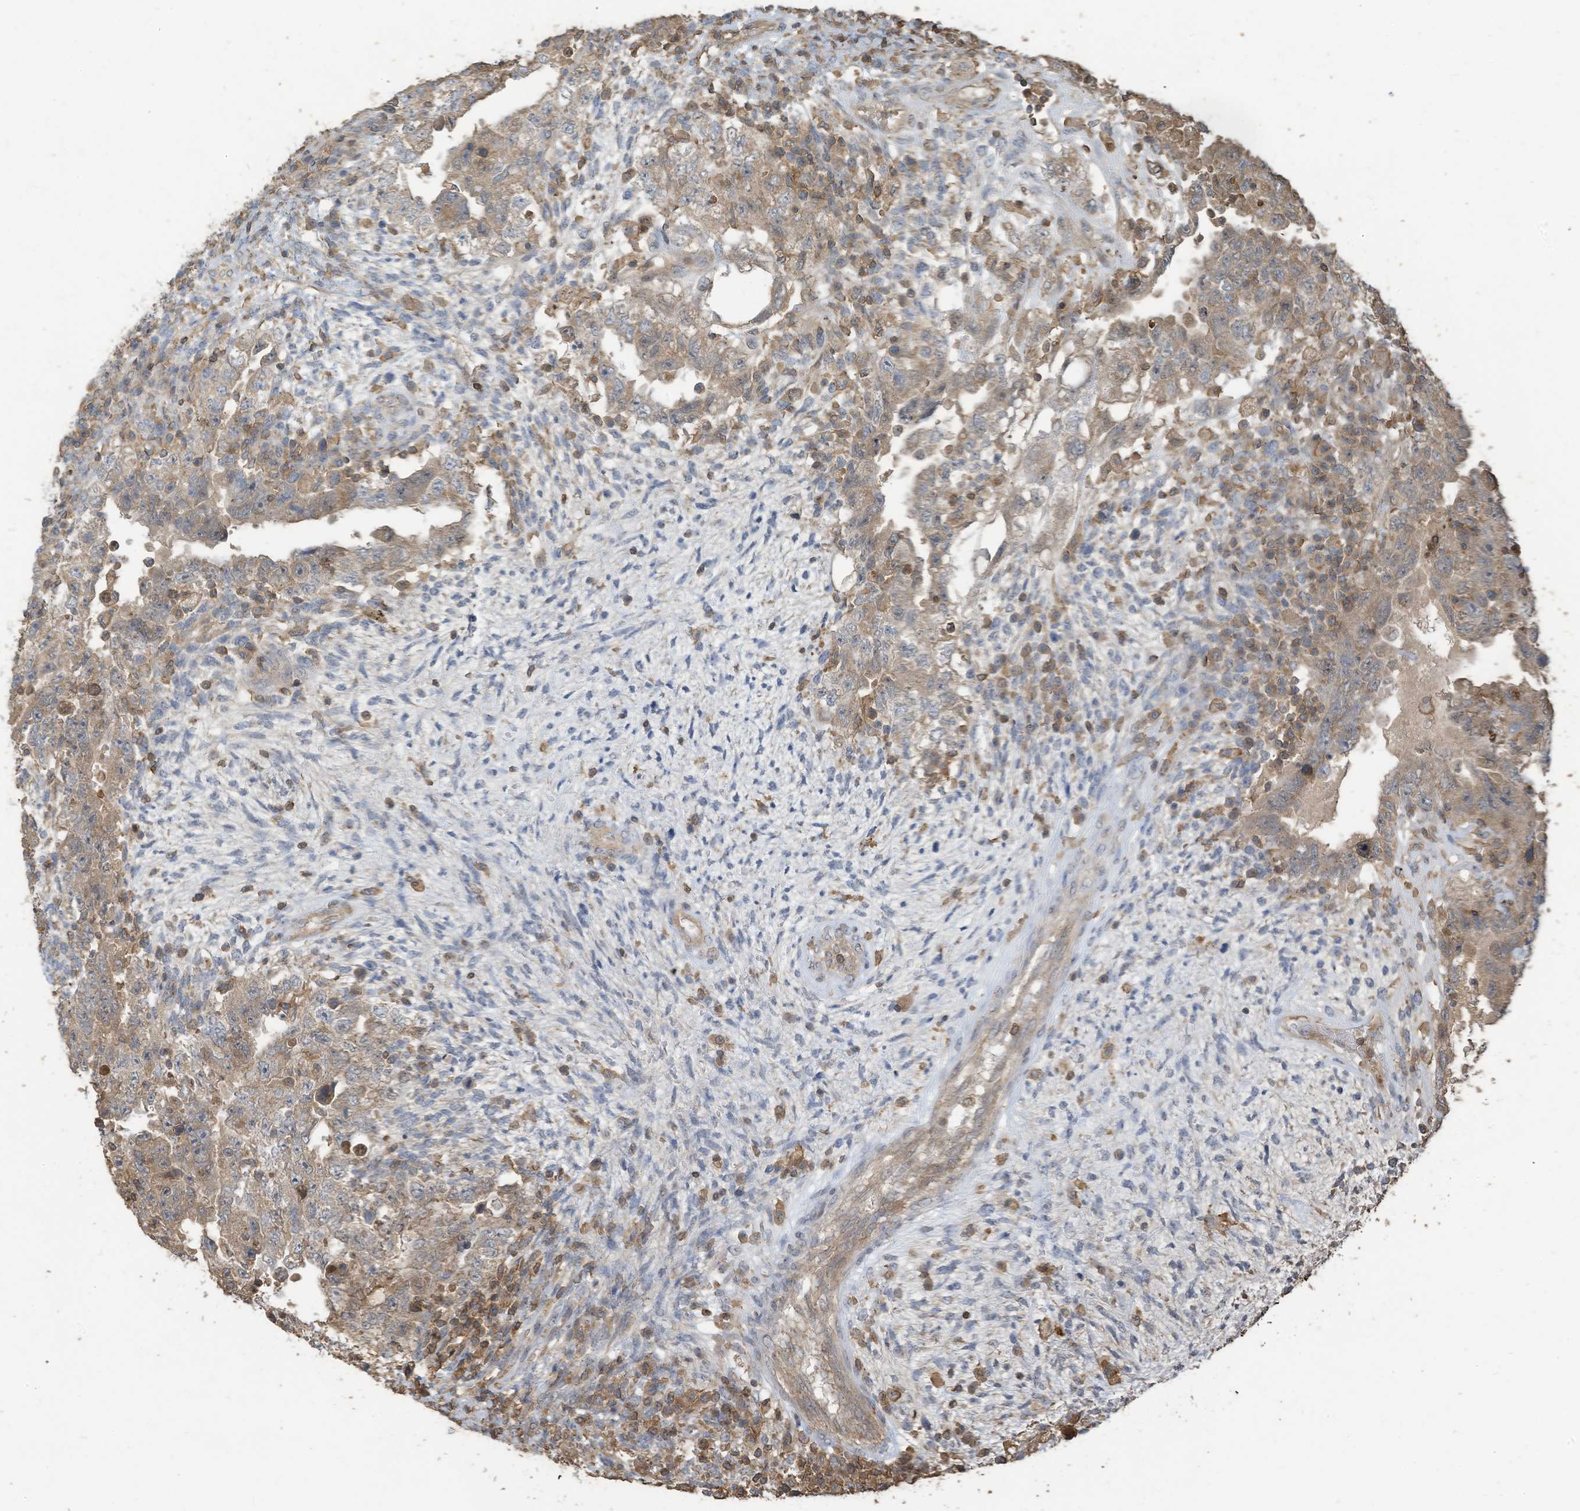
{"staining": {"intensity": "moderate", "quantity": ">75%", "location": "cytoplasmic/membranous"}, "tissue": "testis cancer", "cell_type": "Tumor cells", "image_type": "cancer", "snomed": [{"axis": "morphology", "description": "Carcinoma, Embryonal, NOS"}, {"axis": "topography", "description": "Testis"}], "caption": "Protein staining of testis embryonal carcinoma tissue exhibits moderate cytoplasmic/membranous positivity in approximately >75% of tumor cells.", "gene": "COX10", "patient": {"sex": "male", "age": 26}}